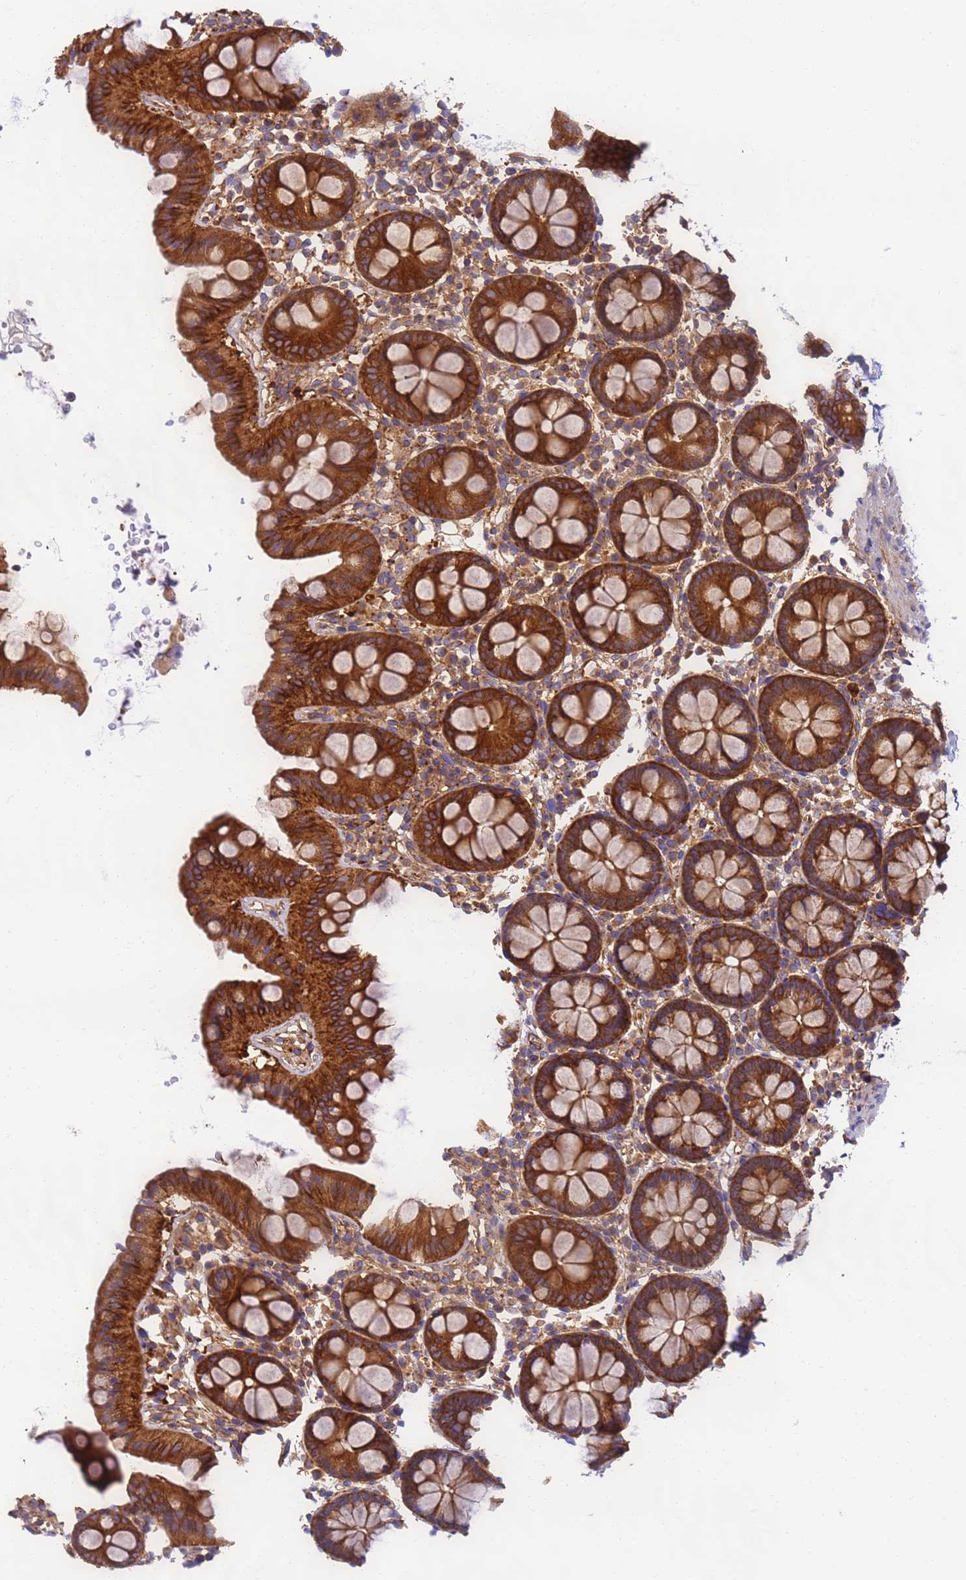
{"staining": {"intensity": "moderate", "quantity": ">75%", "location": "cytoplasmic/membranous"}, "tissue": "colon", "cell_type": "Endothelial cells", "image_type": "normal", "snomed": [{"axis": "morphology", "description": "Normal tissue, NOS"}, {"axis": "topography", "description": "Colon"}], "caption": "Immunohistochemical staining of benign colon displays >75% levels of moderate cytoplasmic/membranous protein staining in about >75% of endothelial cells.", "gene": "DYNC1I2", "patient": {"sex": "male", "age": 75}}